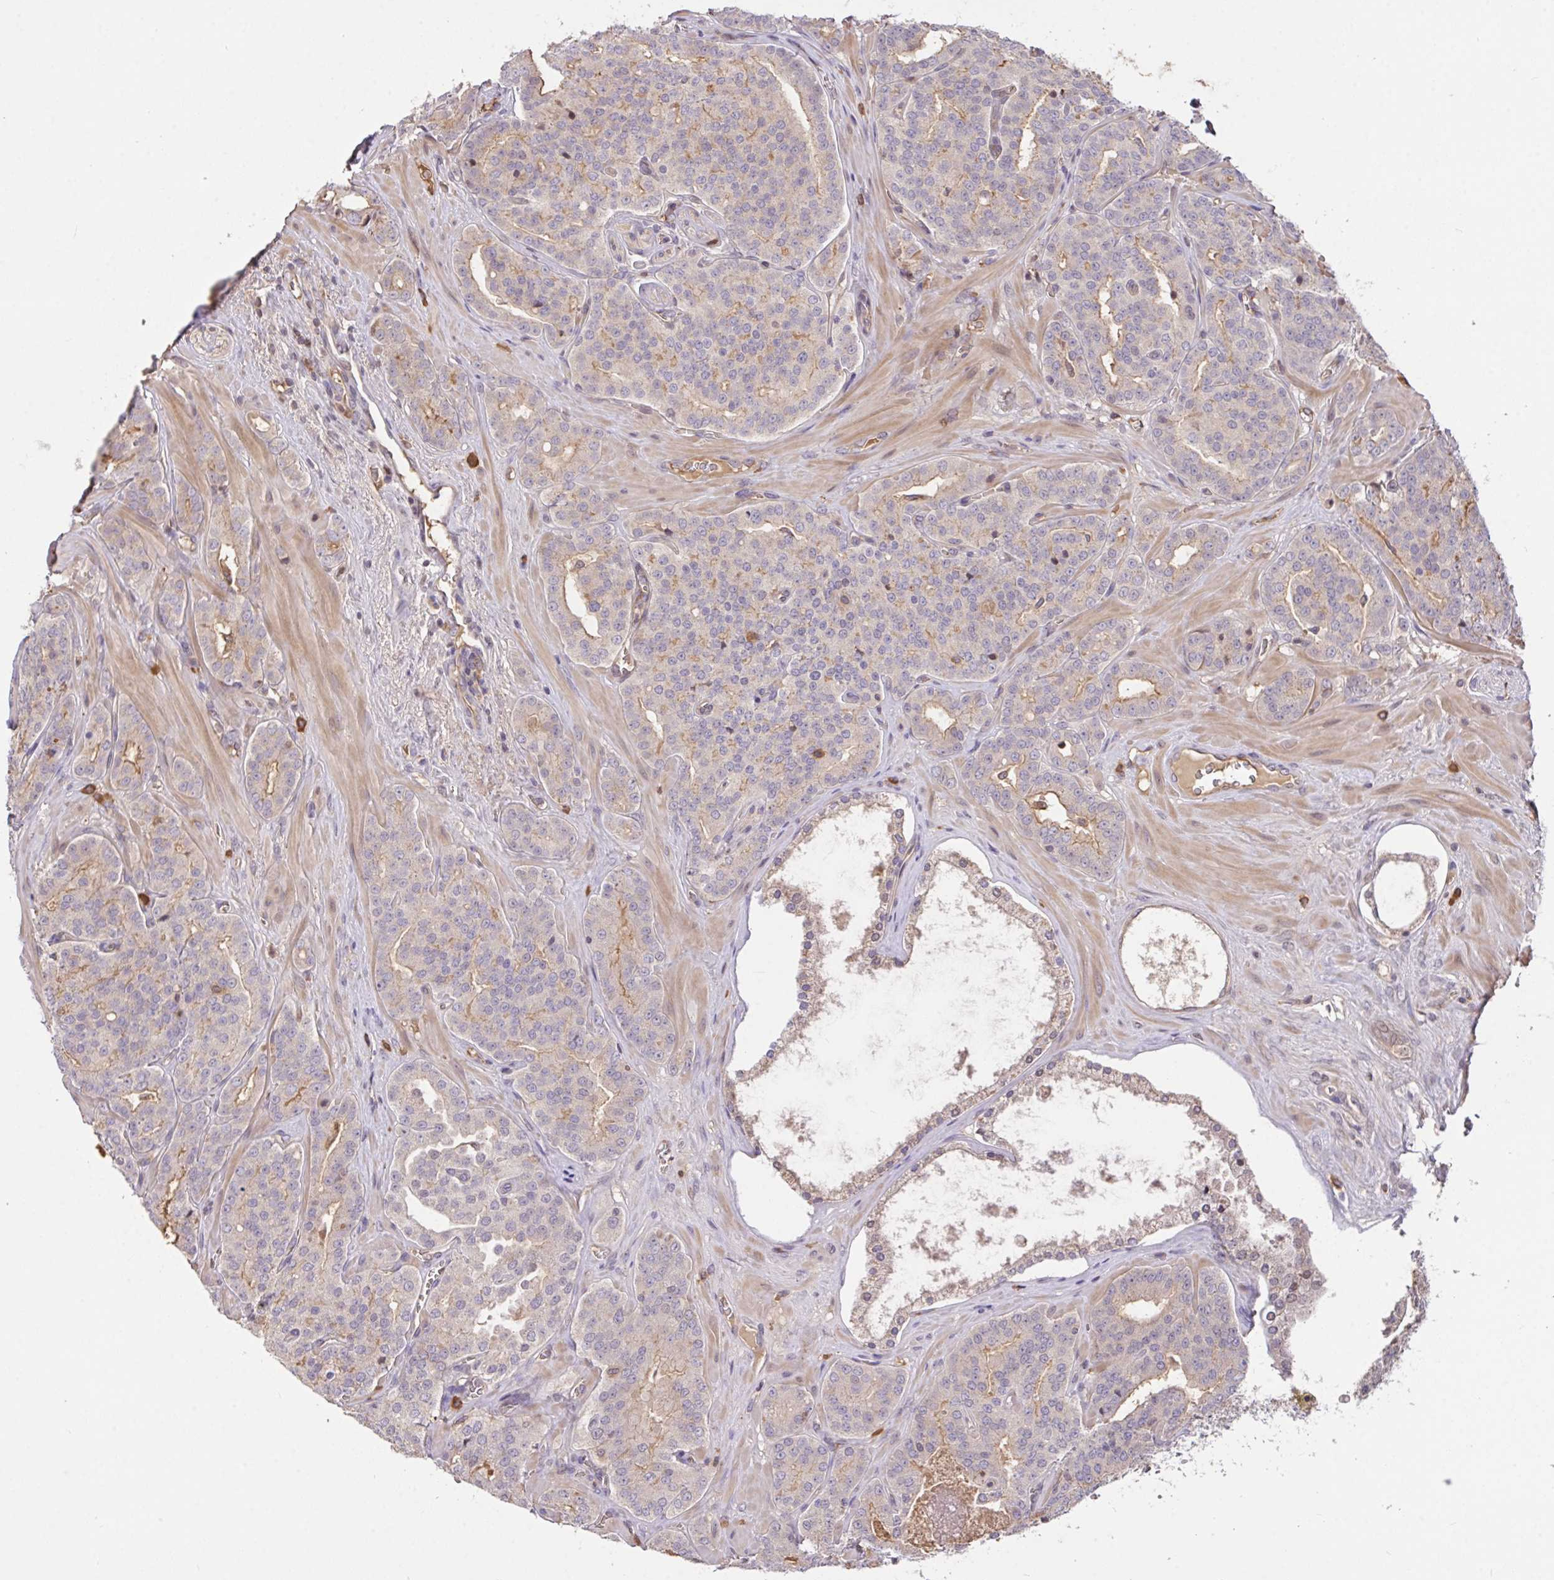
{"staining": {"intensity": "negative", "quantity": "none", "location": "none"}, "tissue": "prostate cancer", "cell_type": "Tumor cells", "image_type": "cancer", "snomed": [{"axis": "morphology", "description": "Adenocarcinoma, High grade"}, {"axis": "topography", "description": "Prostate"}], "caption": "Tumor cells show no significant expression in prostate cancer (high-grade adenocarcinoma).", "gene": "FCER1A", "patient": {"sex": "male", "age": 66}}